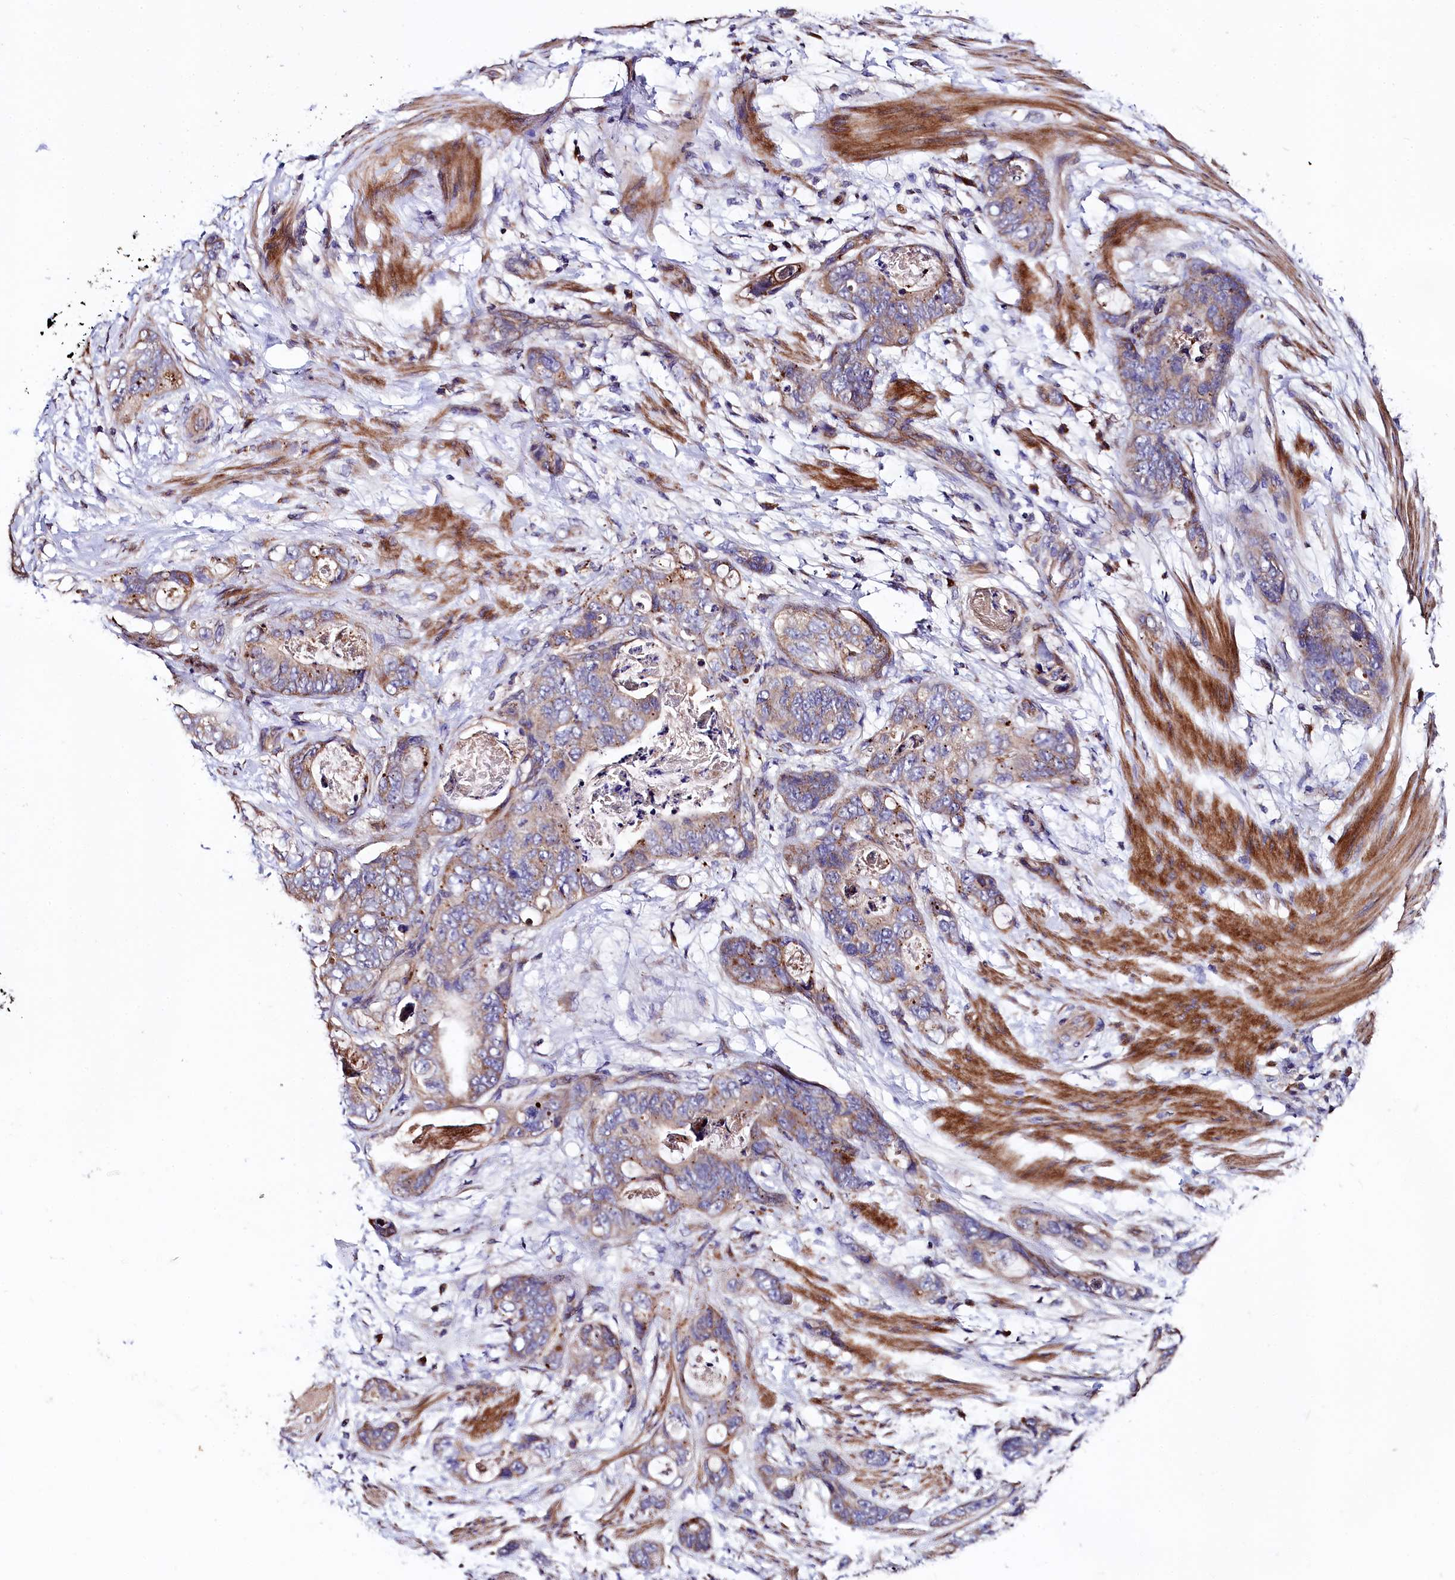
{"staining": {"intensity": "moderate", "quantity": "25%-75%", "location": "cytoplasmic/membranous"}, "tissue": "stomach cancer", "cell_type": "Tumor cells", "image_type": "cancer", "snomed": [{"axis": "morphology", "description": "Adenocarcinoma, NOS"}, {"axis": "topography", "description": "Stomach"}], "caption": "There is medium levels of moderate cytoplasmic/membranous staining in tumor cells of stomach cancer, as demonstrated by immunohistochemical staining (brown color).", "gene": "SPRYD3", "patient": {"sex": "female", "age": 89}}